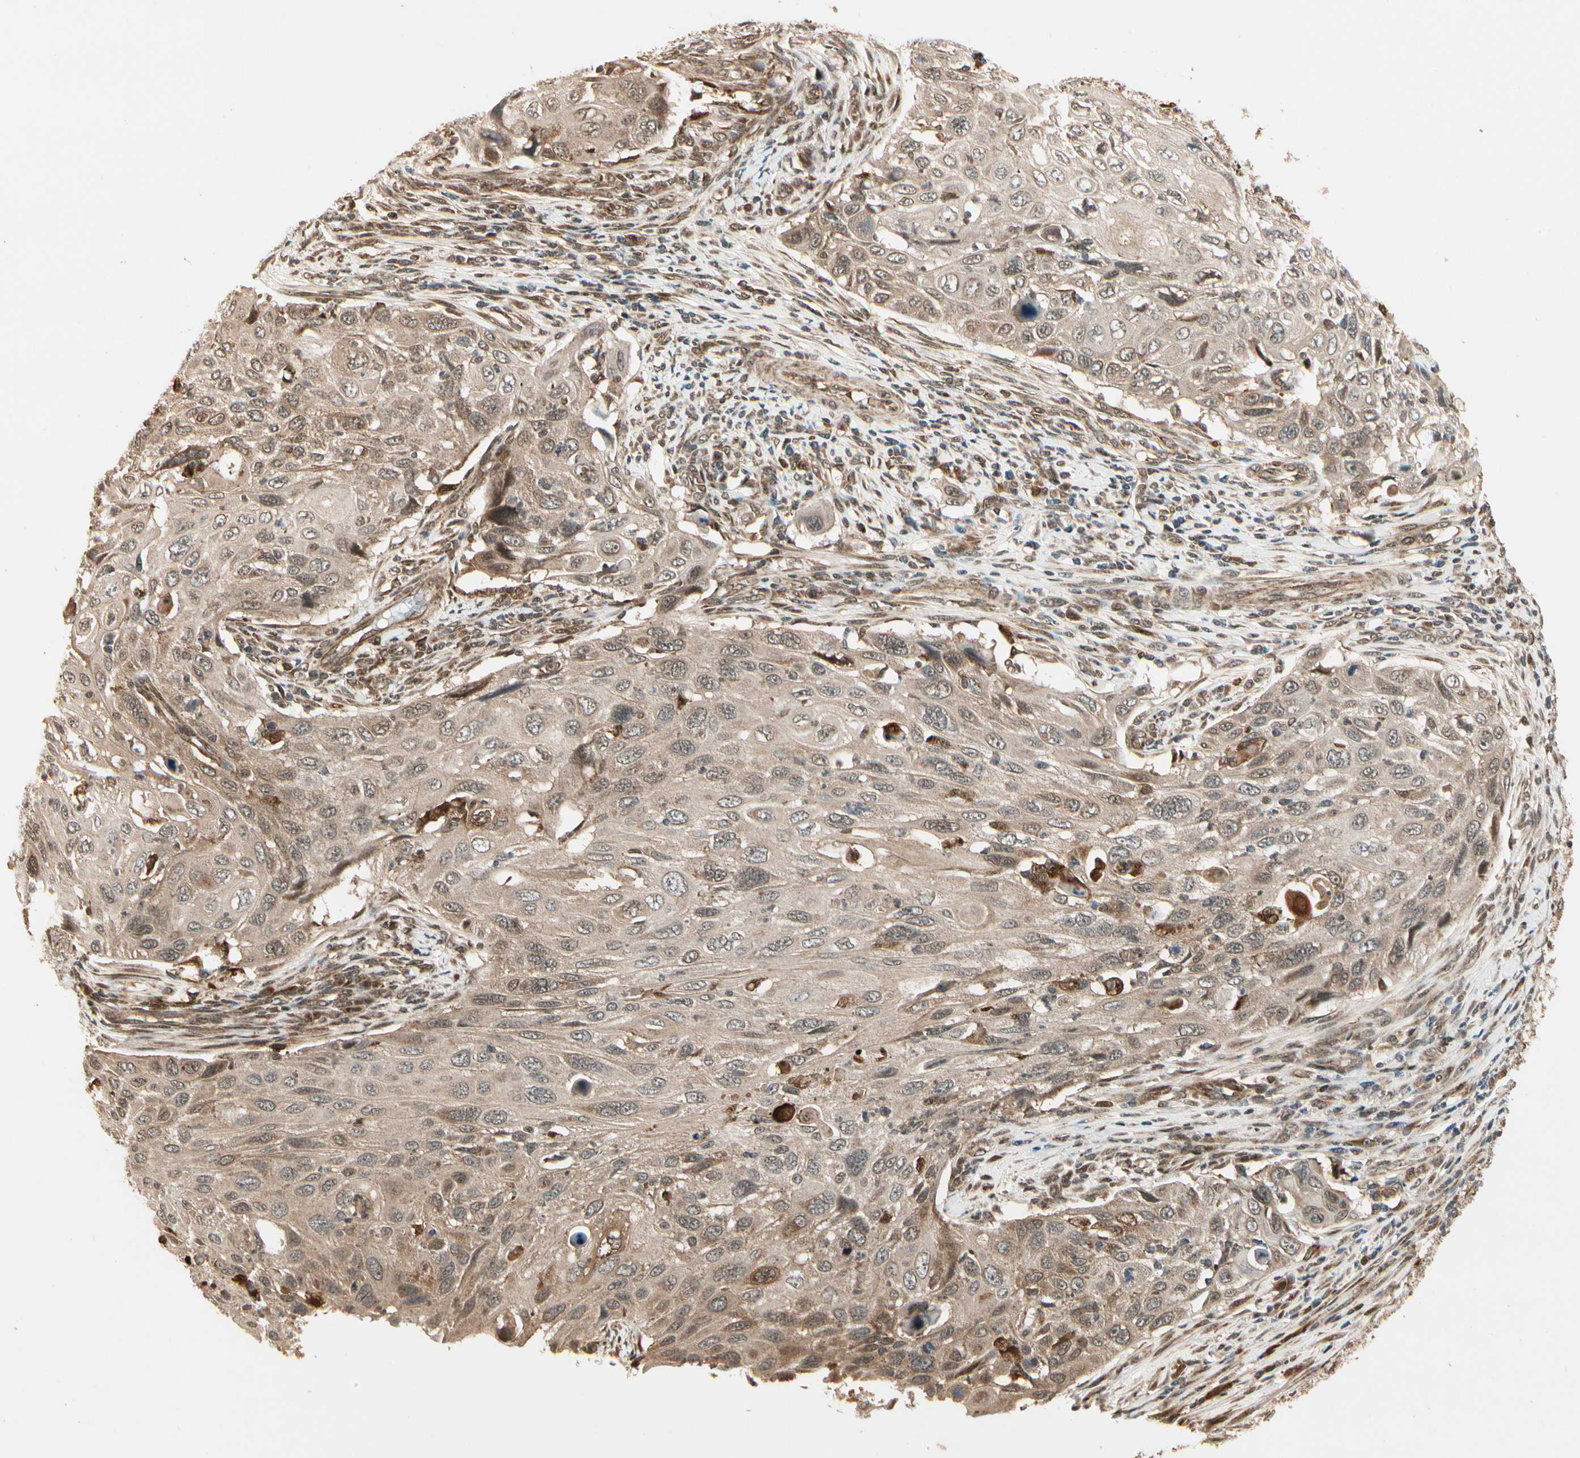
{"staining": {"intensity": "moderate", "quantity": ">75%", "location": "cytoplasmic/membranous"}, "tissue": "cervical cancer", "cell_type": "Tumor cells", "image_type": "cancer", "snomed": [{"axis": "morphology", "description": "Squamous cell carcinoma, NOS"}, {"axis": "topography", "description": "Cervix"}], "caption": "Immunohistochemical staining of human cervical cancer demonstrates medium levels of moderate cytoplasmic/membranous positivity in approximately >75% of tumor cells. (DAB IHC with brightfield microscopy, high magnification).", "gene": "GLUL", "patient": {"sex": "female", "age": 70}}